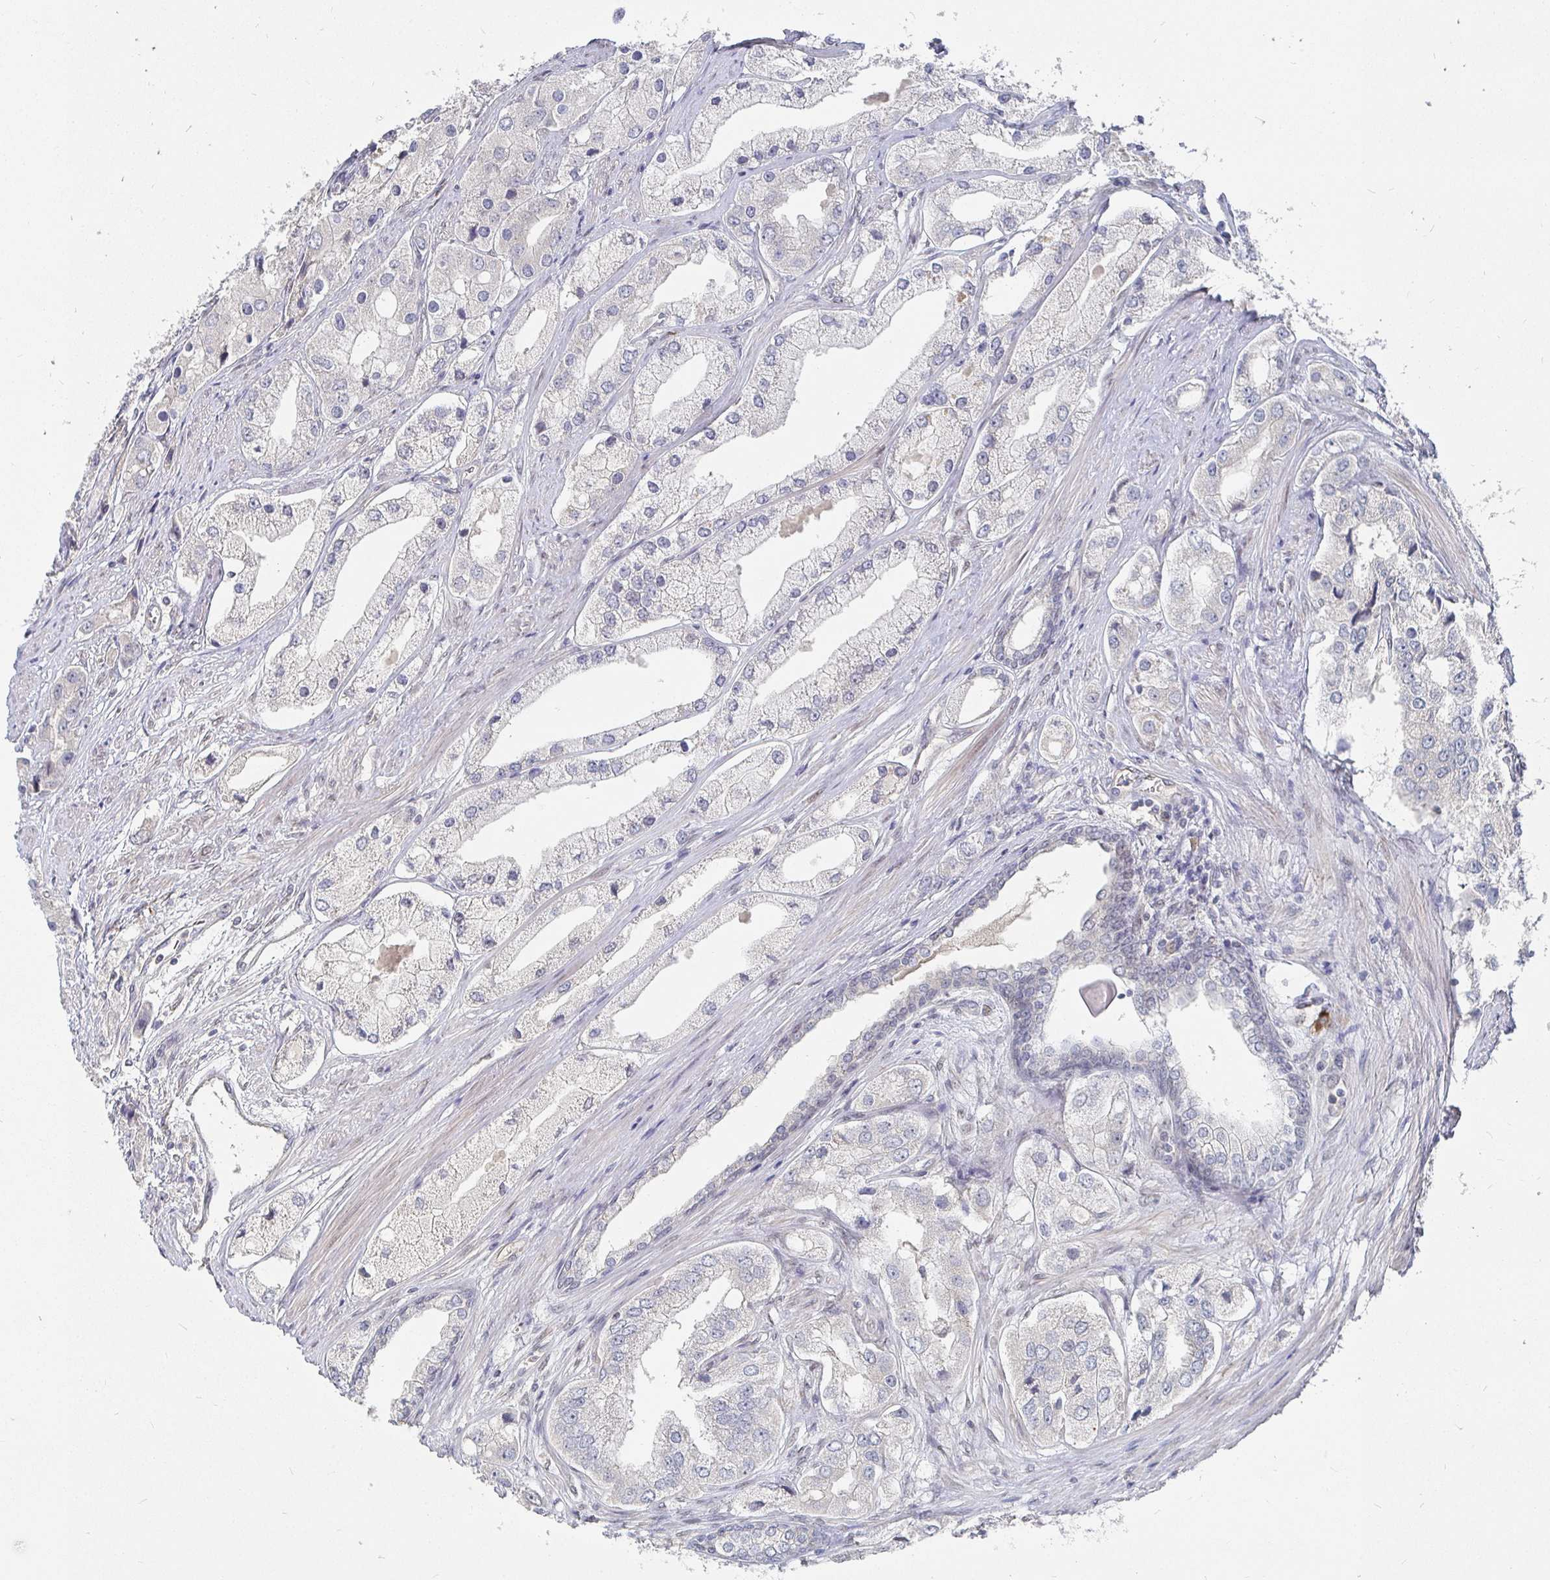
{"staining": {"intensity": "negative", "quantity": "none", "location": "none"}, "tissue": "prostate cancer", "cell_type": "Tumor cells", "image_type": "cancer", "snomed": [{"axis": "morphology", "description": "Adenocarcinoma, Low grade"}, {"axis": "topography", "description": "Prostate"}], "caption": "Immunohistochemical staining of prostate cancer demonstrates no significant expression in tumor cells. (DAB (3,3'-diaminobenzidine) immunohistochemistry visualized using brightfield microscopy, high magnification).", "gene": "MEIS1", "patient": {"sex": "male", "age": 69}}